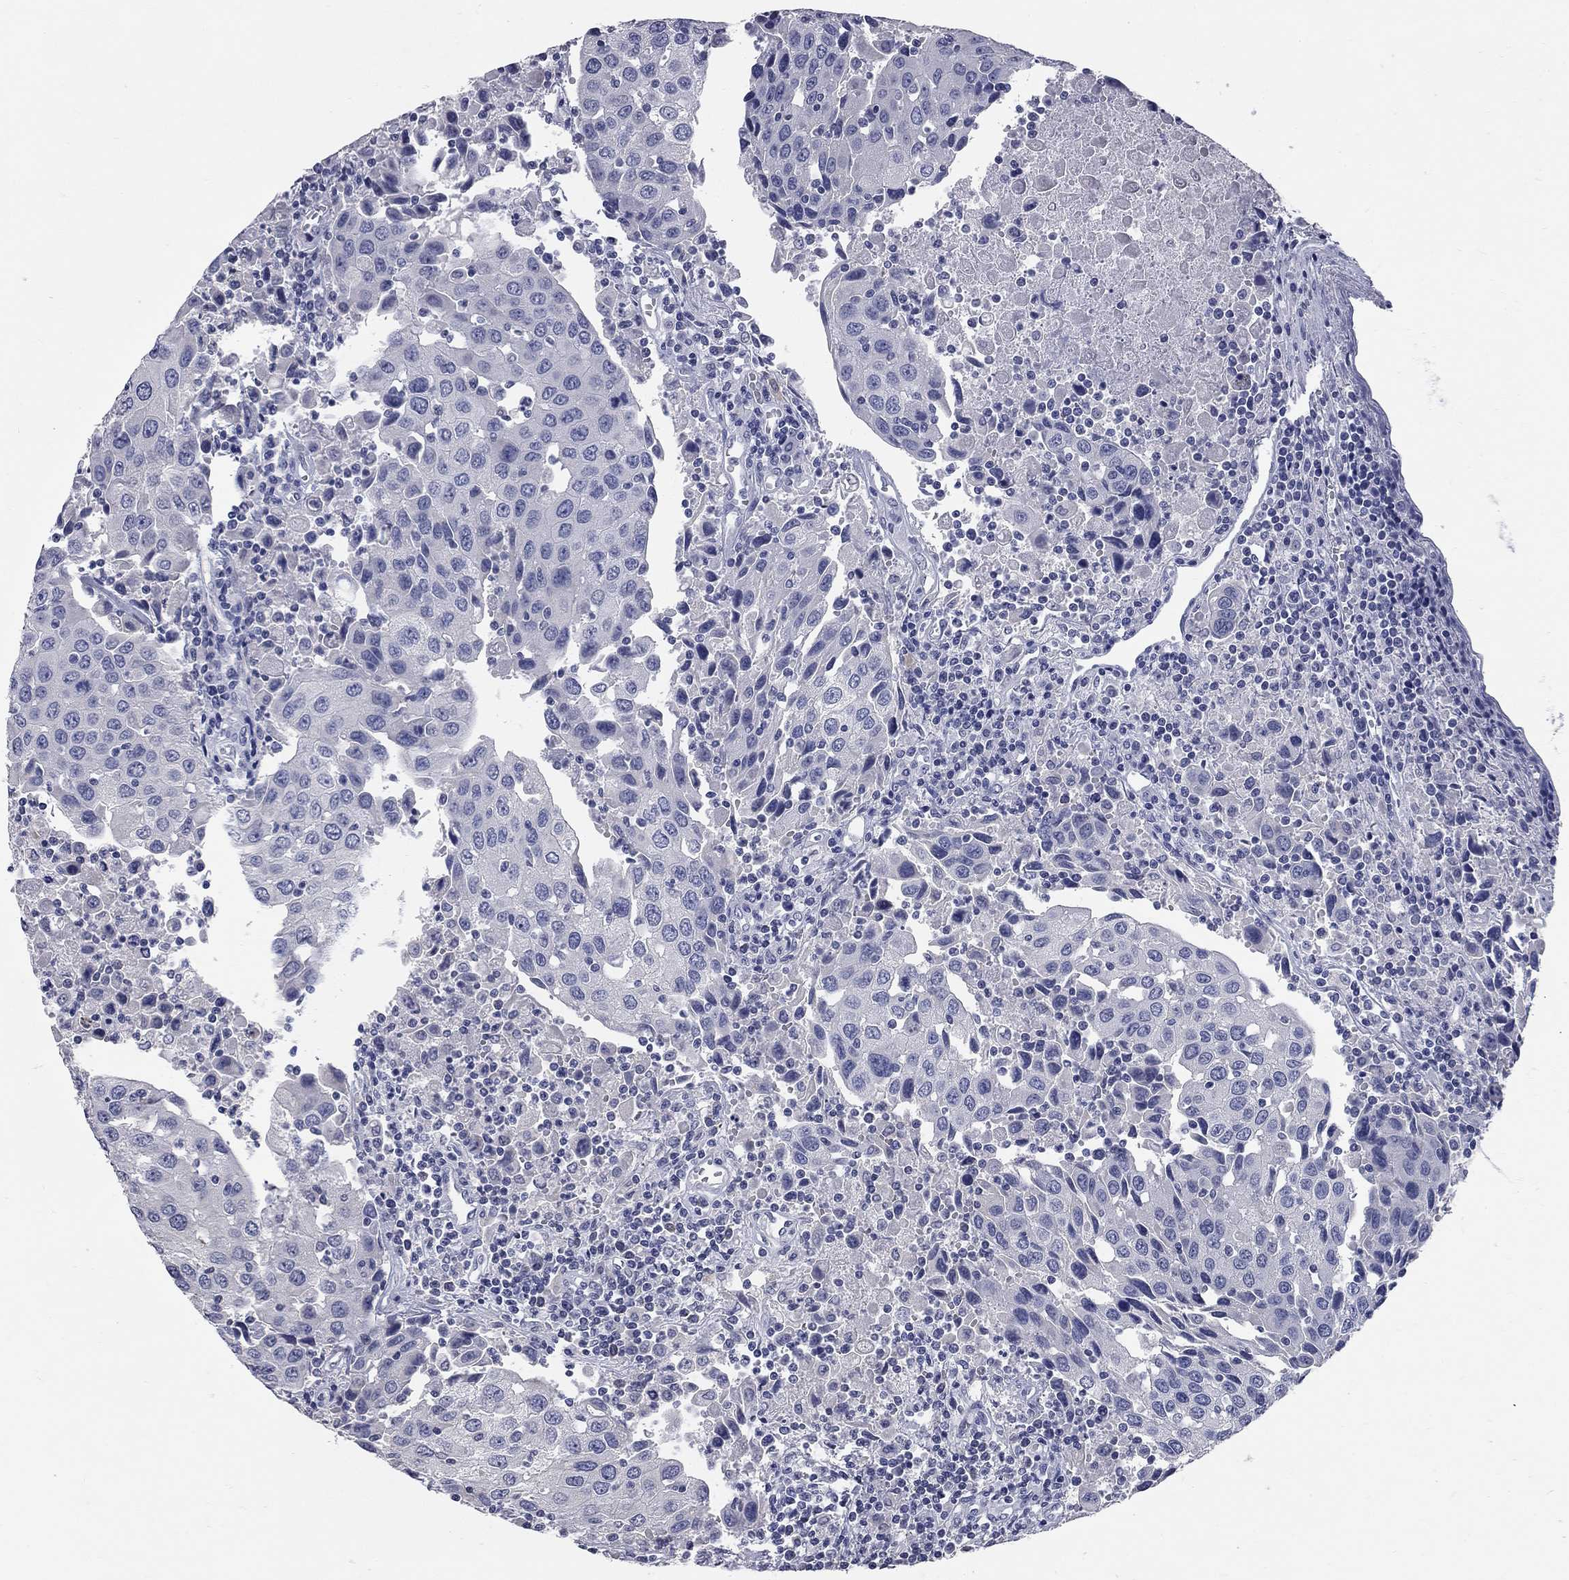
{"staining": {"intensity": "negative", "quantity": "none", "location": "none"}, "tissue": "urothelial cancer", "cell_type": "Tumor cells", "image_type": "cancer", "snomed": [{"axis": "morphology", "description": "Urothelial carcinoma, High grade"}, {"axis": "topography", "description": "Urinary bladder"}], "caption": "An immunohistochemistry histopathology image of urothelial cancer is shown. There is no staining in tumor cells of urothelial cancer. (DAB (3,3'-diaminobenzidine) immunohistochemistry, high magnification).", "gene": "SYT12", "patient": {"sex": "female", "age": 85}}